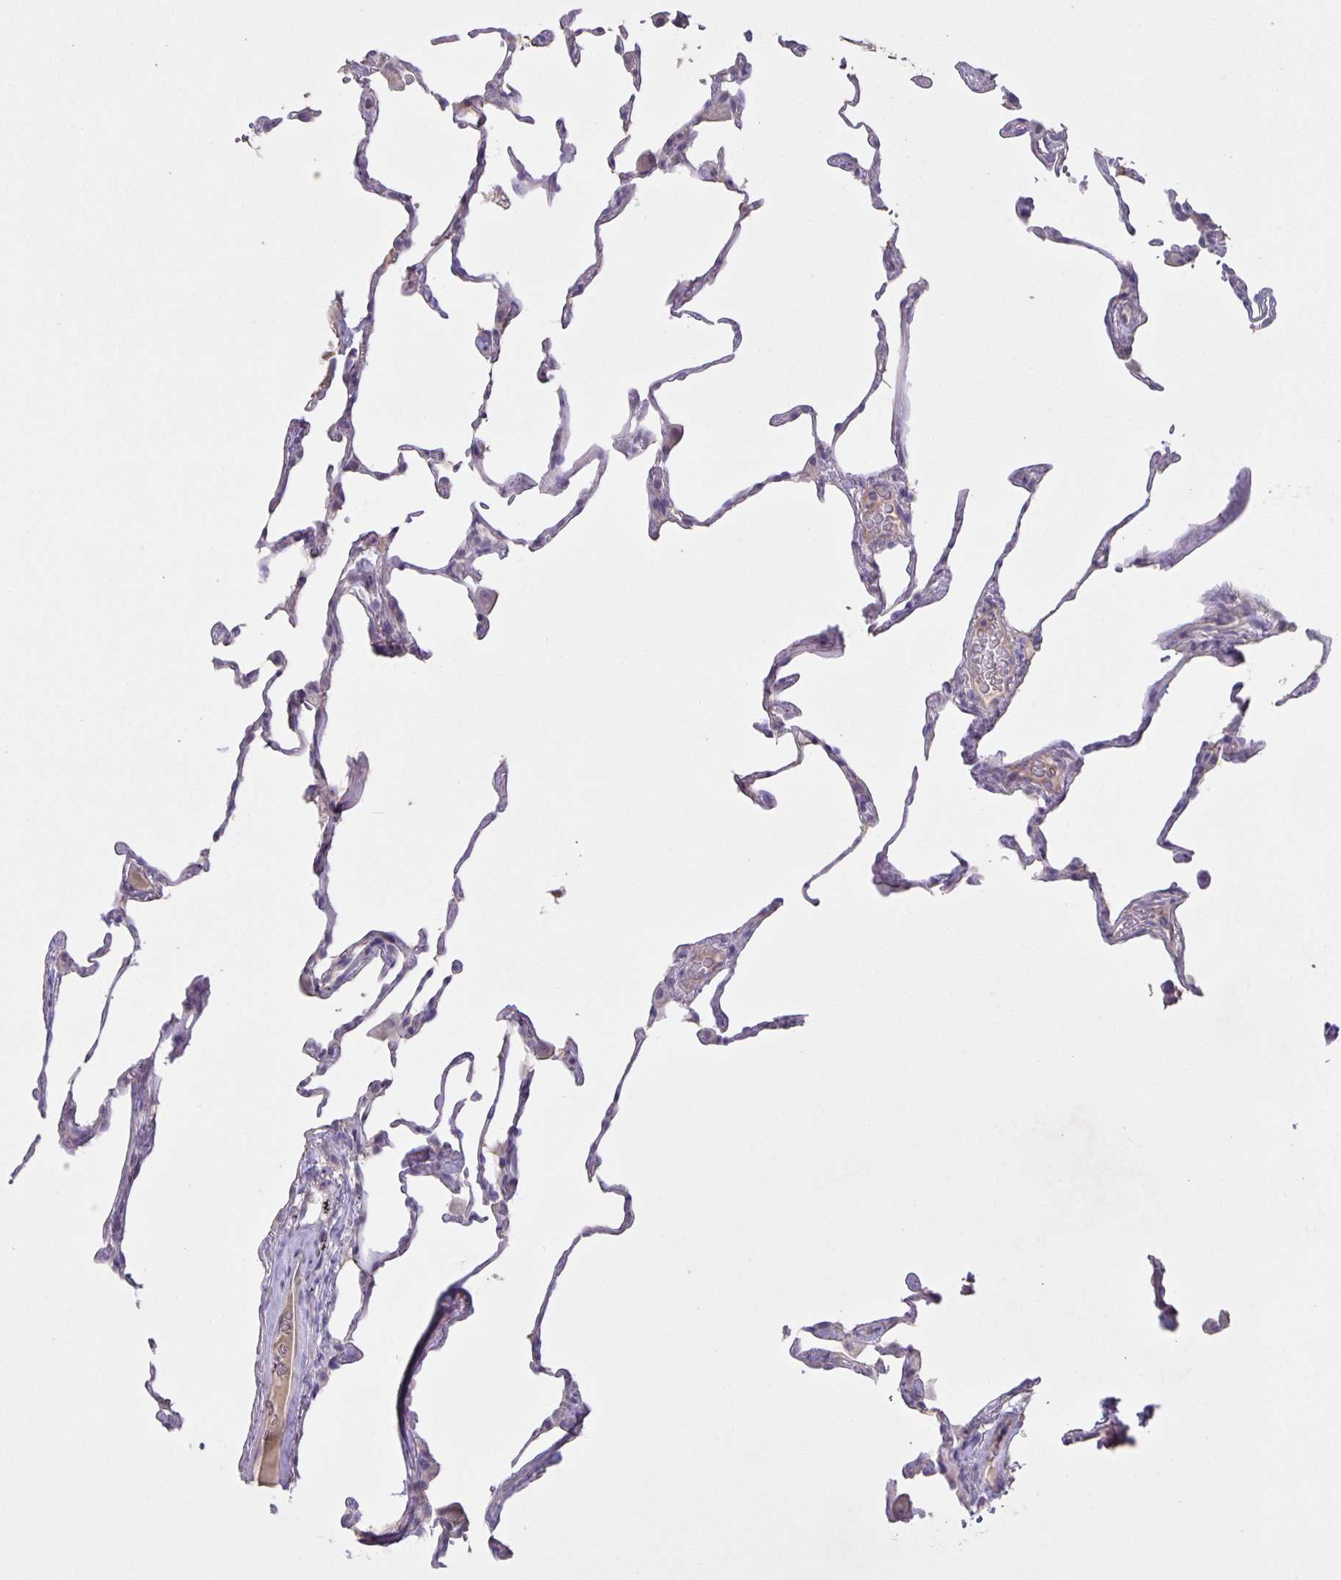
{"staining": {"intensity": "negative", "quantity": "none", "location": "none"}, "tissue": "lung", "cell_type": "Alveolar cells", "image_type": "normal", "snomed": [{"axis": "morphology", "description": "Normal tissue, NOS"}, {"axis": "topography", "description": "Lung"}], "caption": "Lung stained for a protein using immunohistochemistry (IHC) shows no positivity alveolar cells.", "gene": "SRCIN1", "patient": {"sex": "female", "age": 57}}